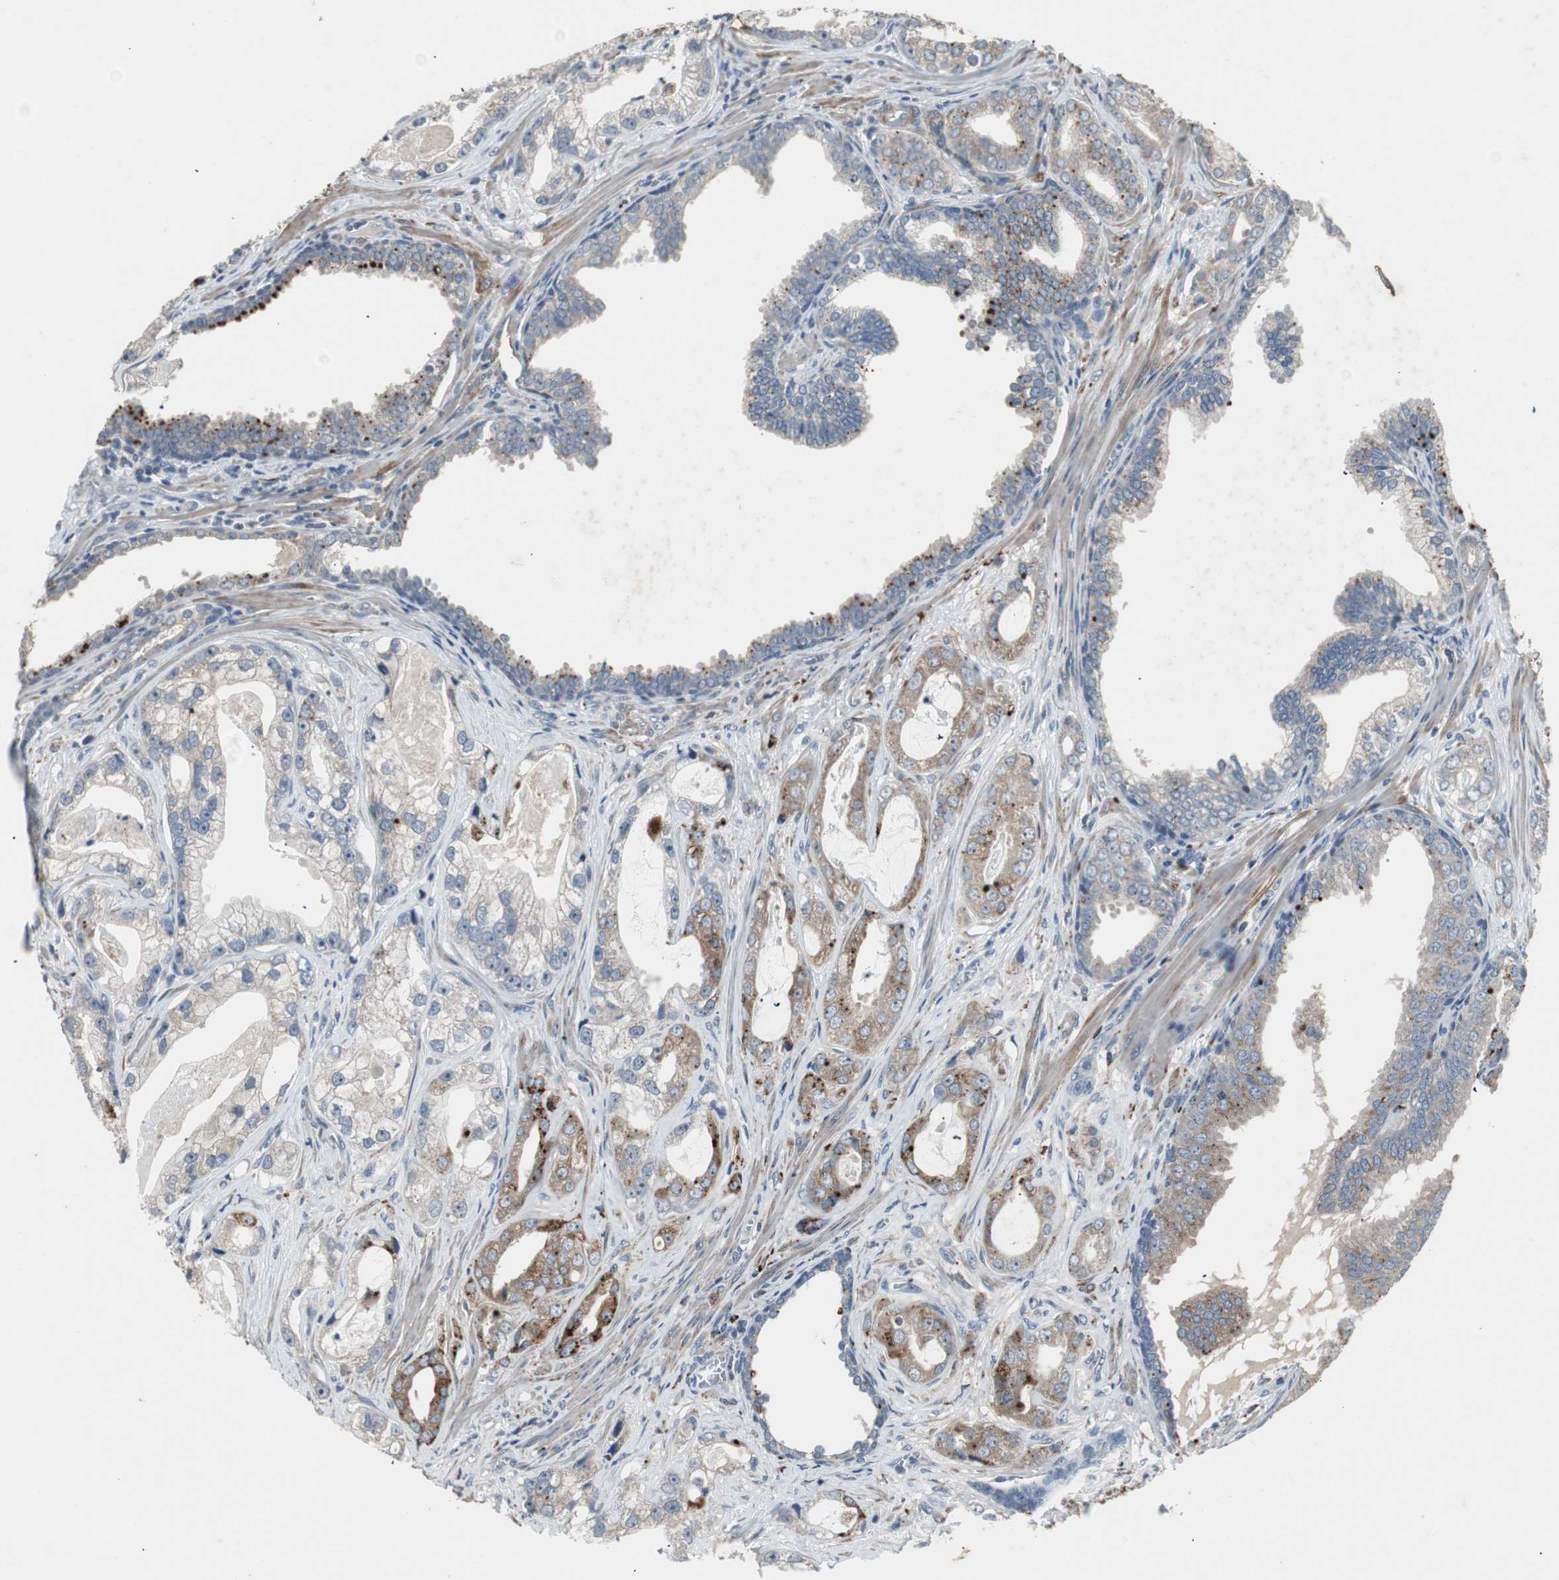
{"staining": {"intensity": "strong", "quantity": "25%-75%", "location": "cytoplasmic/membranous"}, "tissue": "prostate cancer", "cell_type": "Tumor cells", "image_type": "cancer", "snomed": [{"axis": "morphology", "description": "Adenocarcinoma, Low grade"}, {"axis": "topography", "description": "Prostate"}], "caption": "A brown stain shows strong cytoplasmic/membranous expression of a protein in prostate cancer (low-grade adenocarcinoma) tumor cells.", "gene": "PCYT1B", "patient": {"sex": "male", "age": 59}}